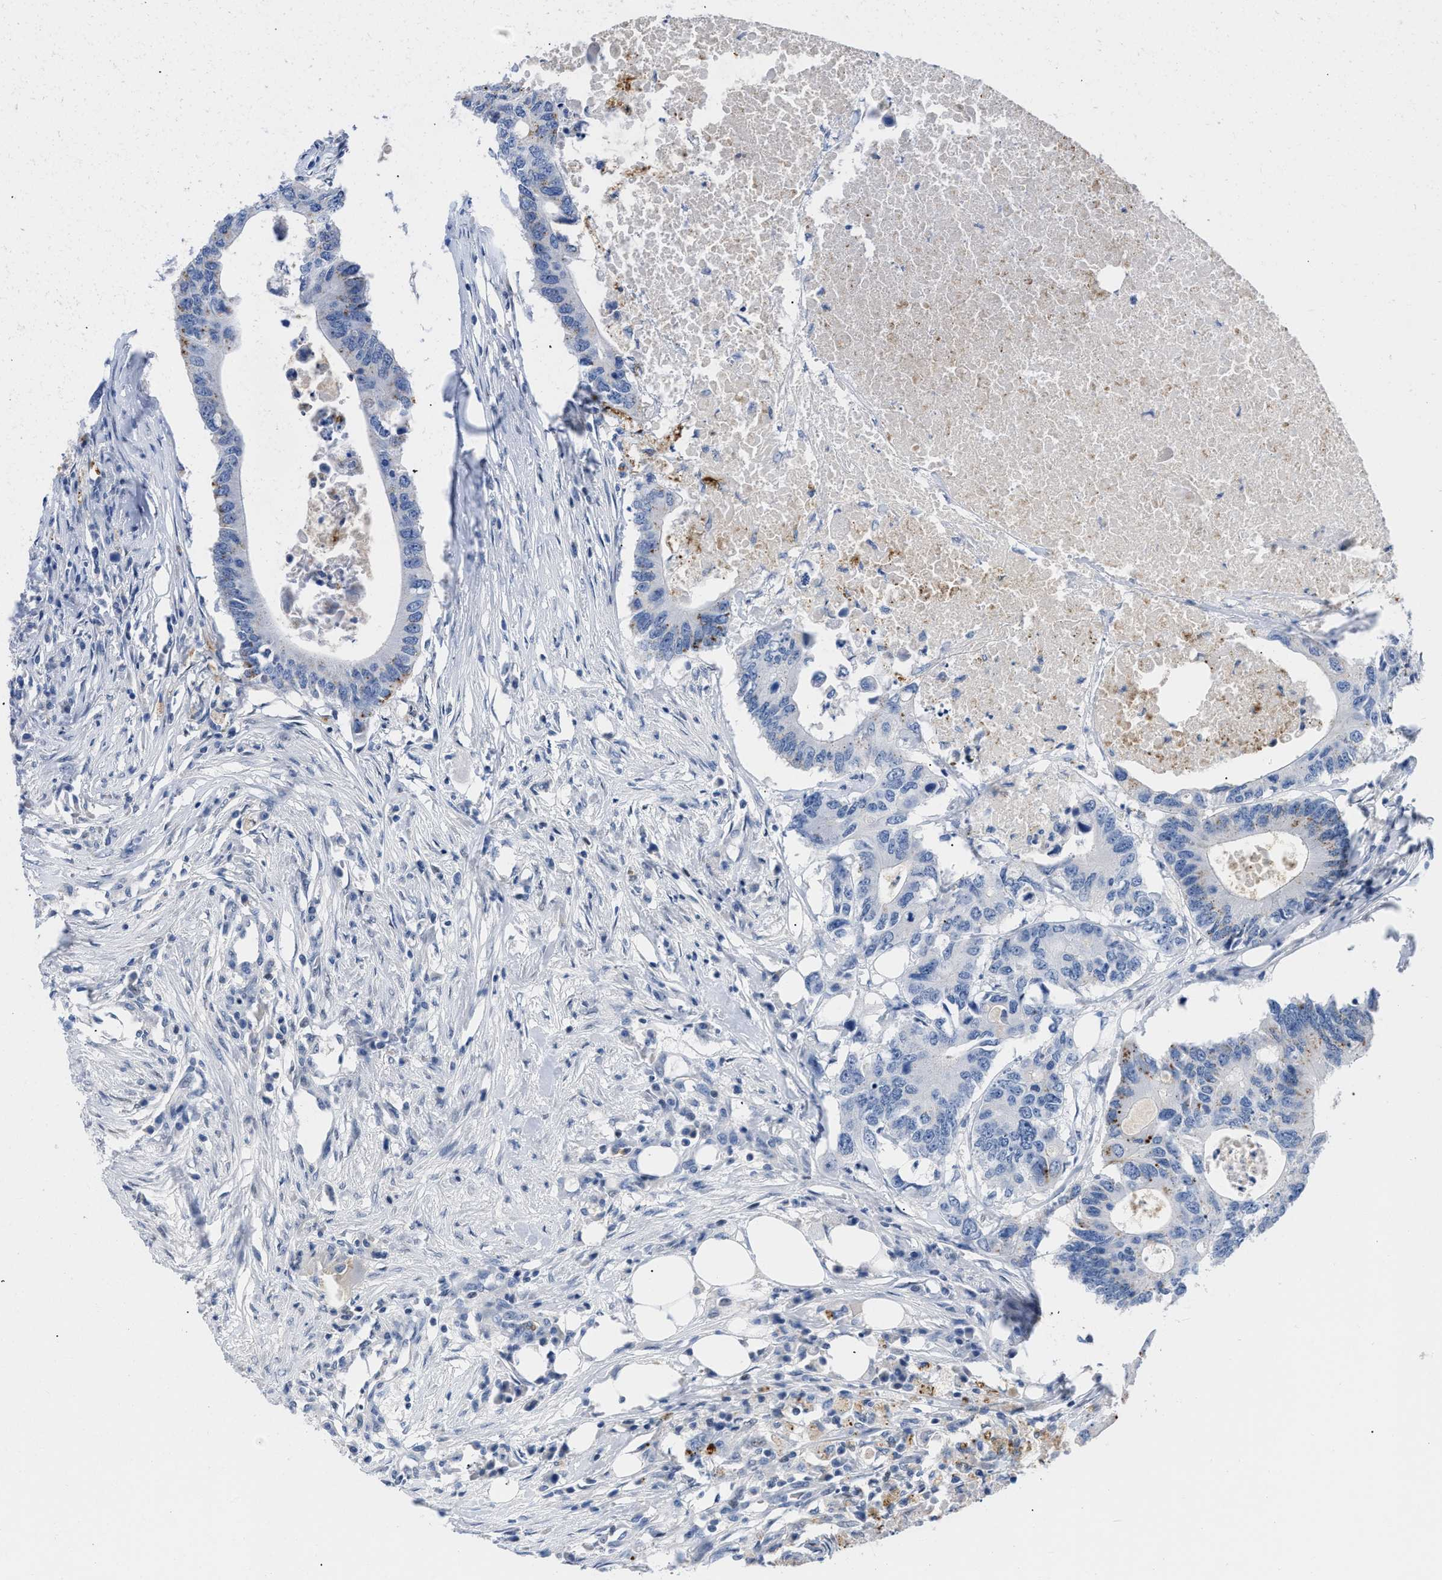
{"staining": {"intensity": "negative", "quantity": "none", "location": "none"}, "tissue": "colorectal cancer", "cell_type": "Tumor cells", "image_type": "cancer", "snomed": [{"axis": "morphology", "description": "Adenocarcinoma, NOS"}, {"axis": "topography", "description": "Colon"}], "caption": "A histopathology image of colorectal adenocarcinoma stained for a protein reveals no brown staining in tumor cells.", "gene": "BOLL", "patient": {"sex": "male", "age": 71}}